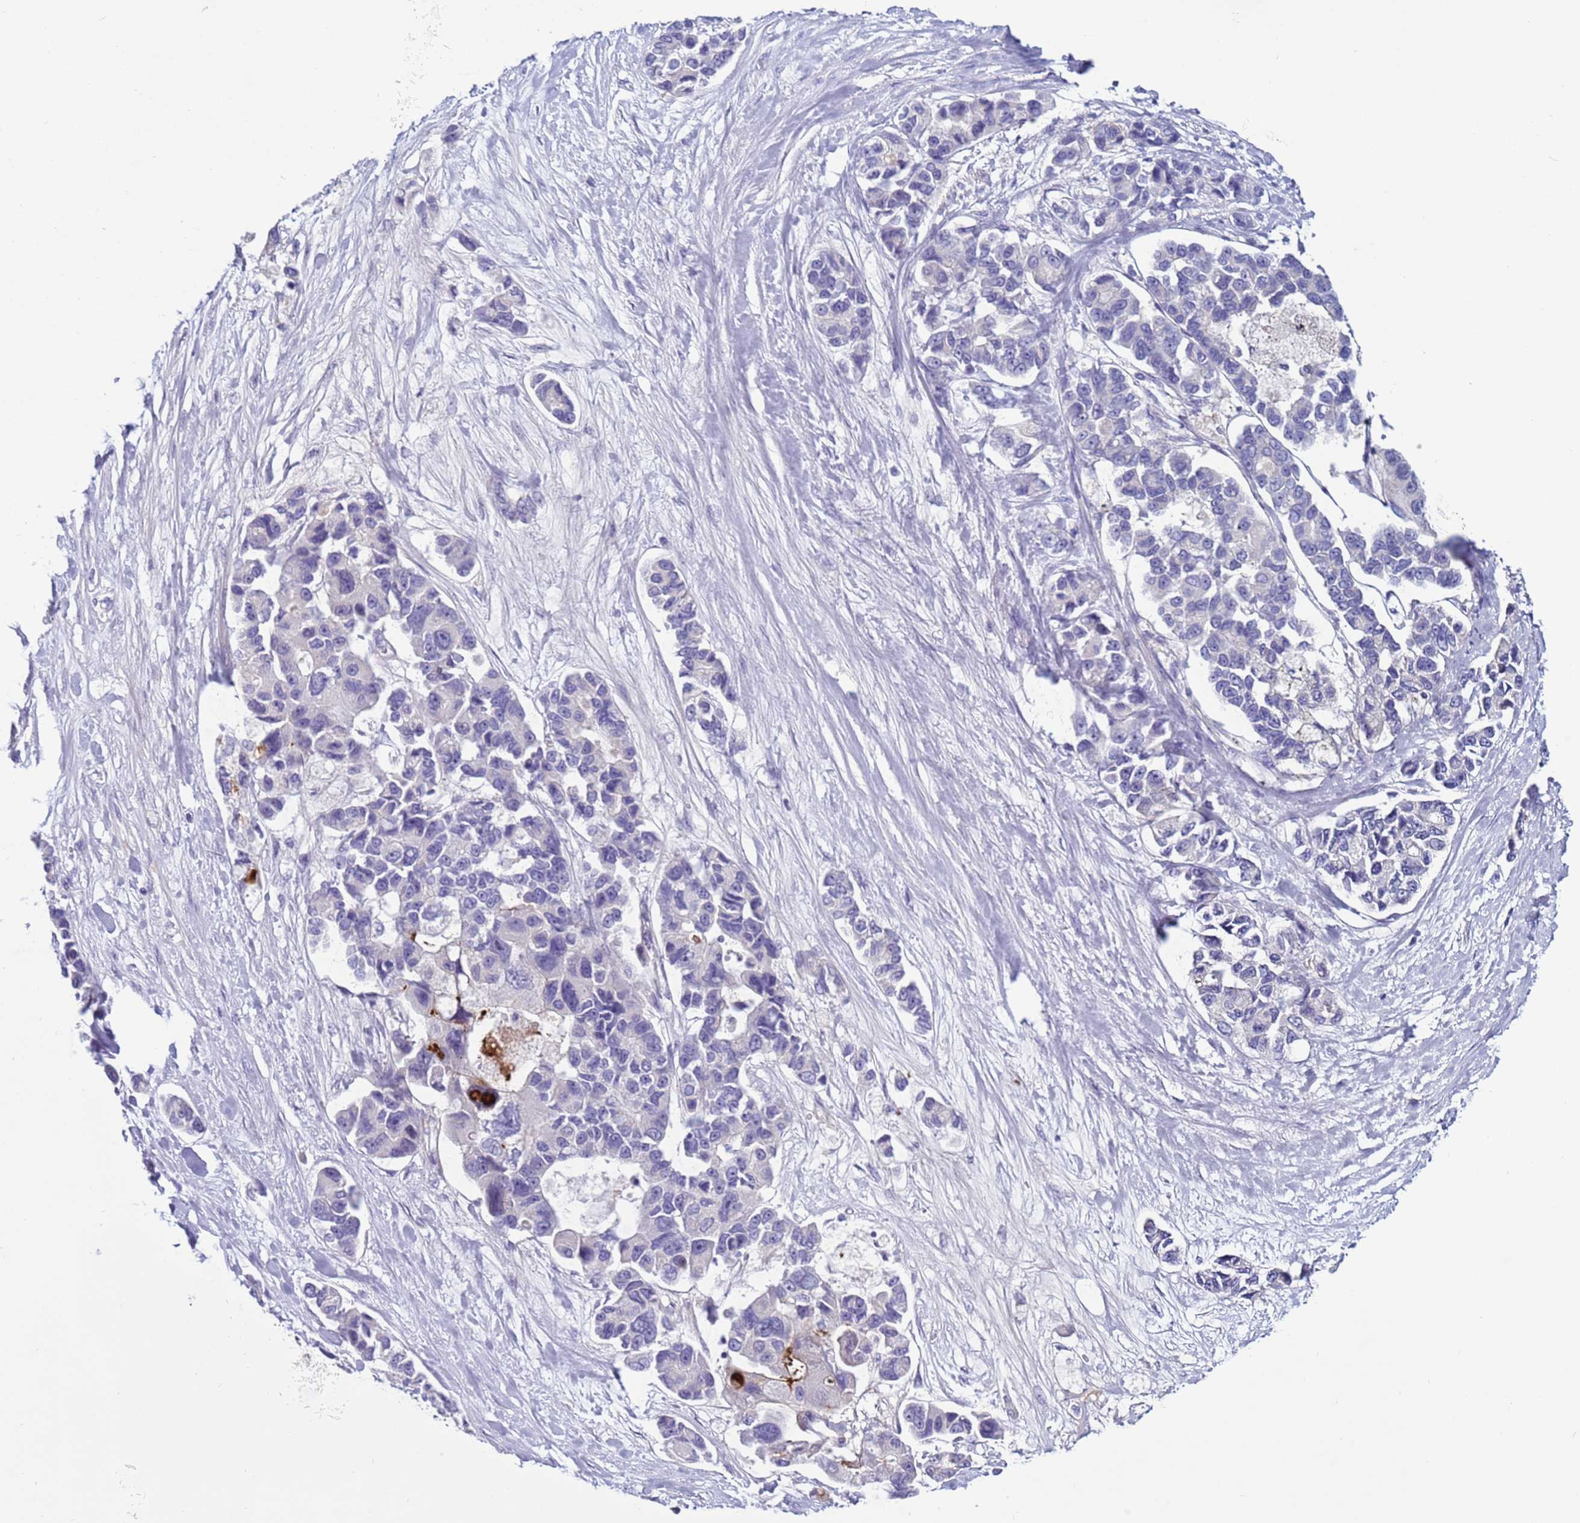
{"staining": {"intensity": "negative", "quantity": "none", "location": "none"}, "tissue": "lung cancer", "cell_type": "Tumor cells", "image_type": "cancer", "snomed": [{"axis": "morphology", "description": "Adenocarcinoma, NOS"}, {"axis": "topography", "description": "Lung"}], "caption": "The immunohistochemistry histopathology image has no significant expression in tumor cells of lung cancer (adenocarcinoma) tissue.", "gene": "TRIM51", "patient": {"sex": "female", "age": 54}}